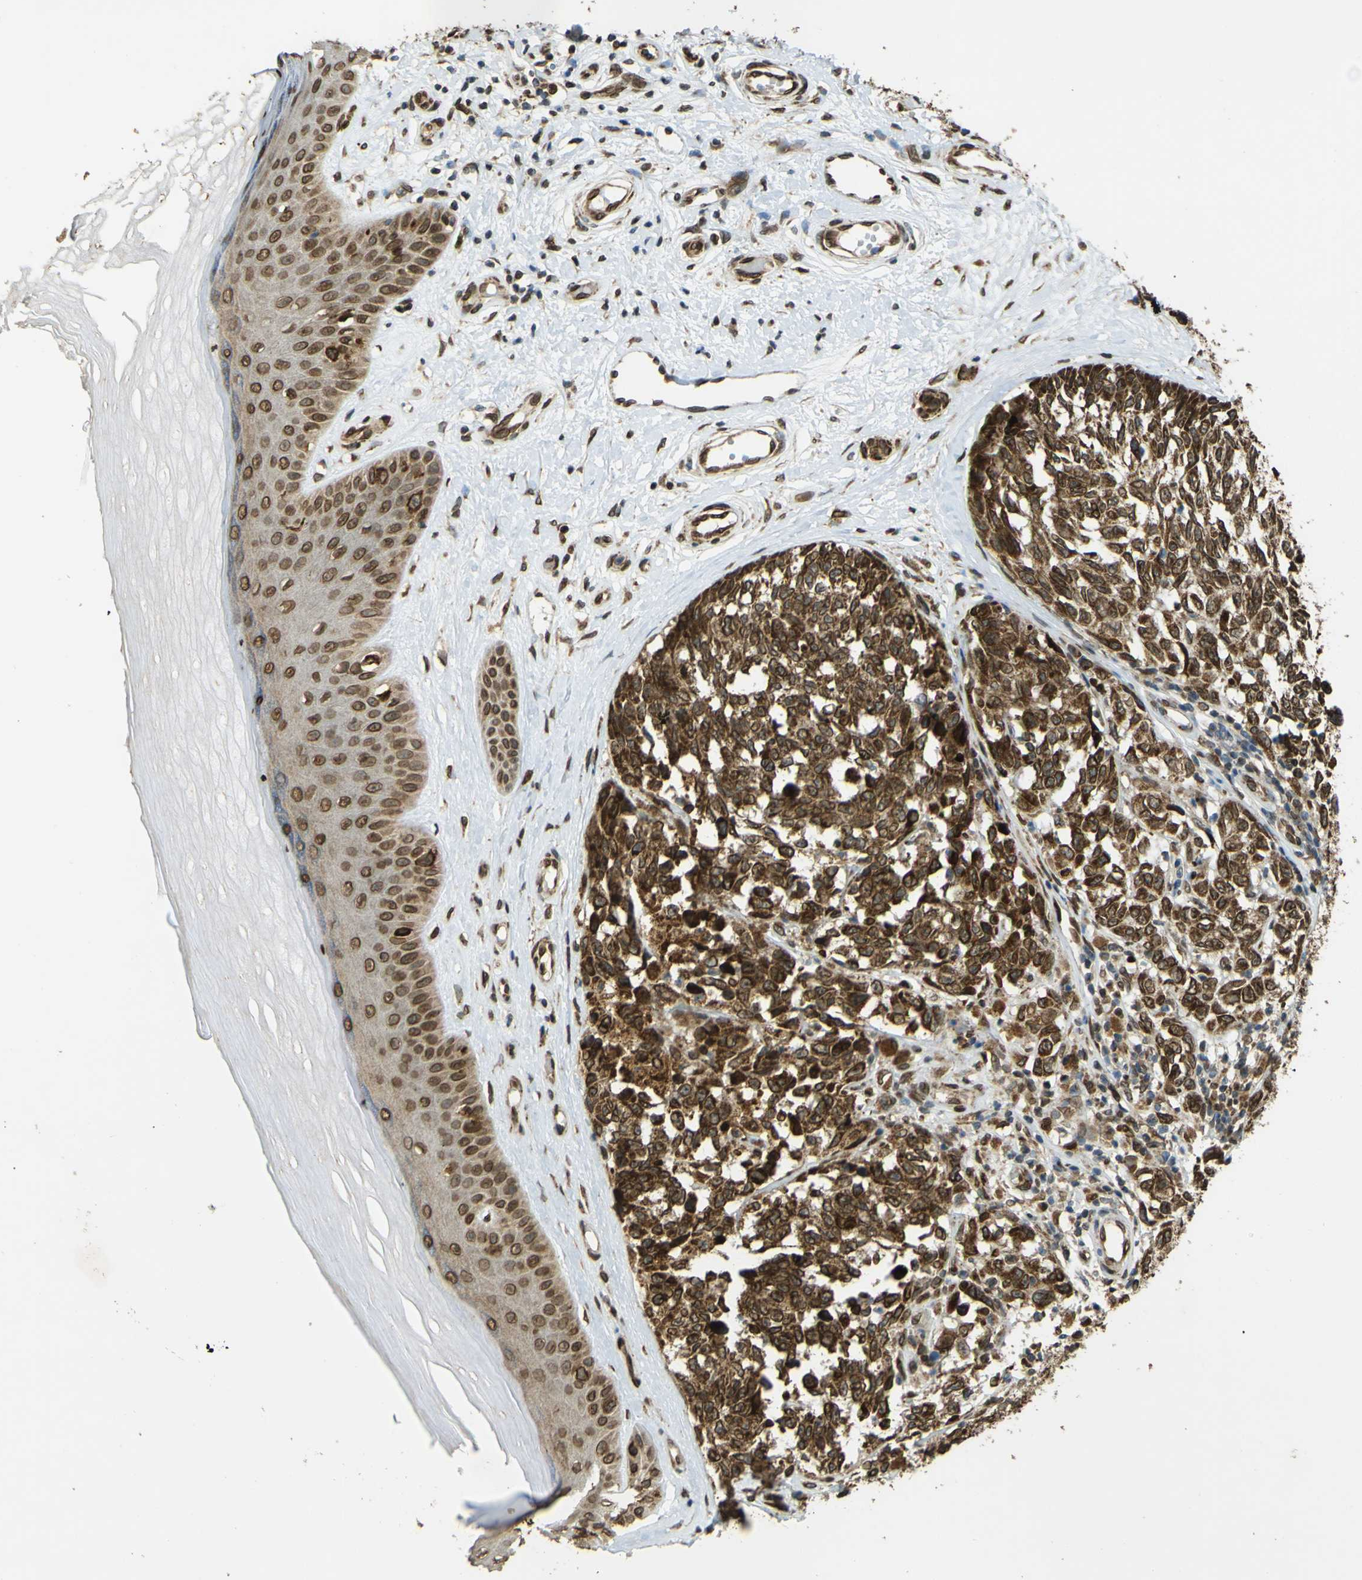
{"staining": {"intensity": "moderate", "quantity": ">75%", "location": "cytoplasmic/membranous,nuclear"}, "tissue": "melanoma", "cell_type": "Tumor cells", "image_type": "cancer", "snomed": [{"axis": "morphology", "description": "Malignant melanoma, NOS"}, {"axis": "topography", "description": "Skin"}], "caption": "The histopathology image demonstrates a brown stain indicating the presence of a protein in the cytoplasmic/membranous and nuclear of tumor cells in malignant melanoma.", "gene": "GALNT1", "patient": {"sex": "female", "age": 64}}